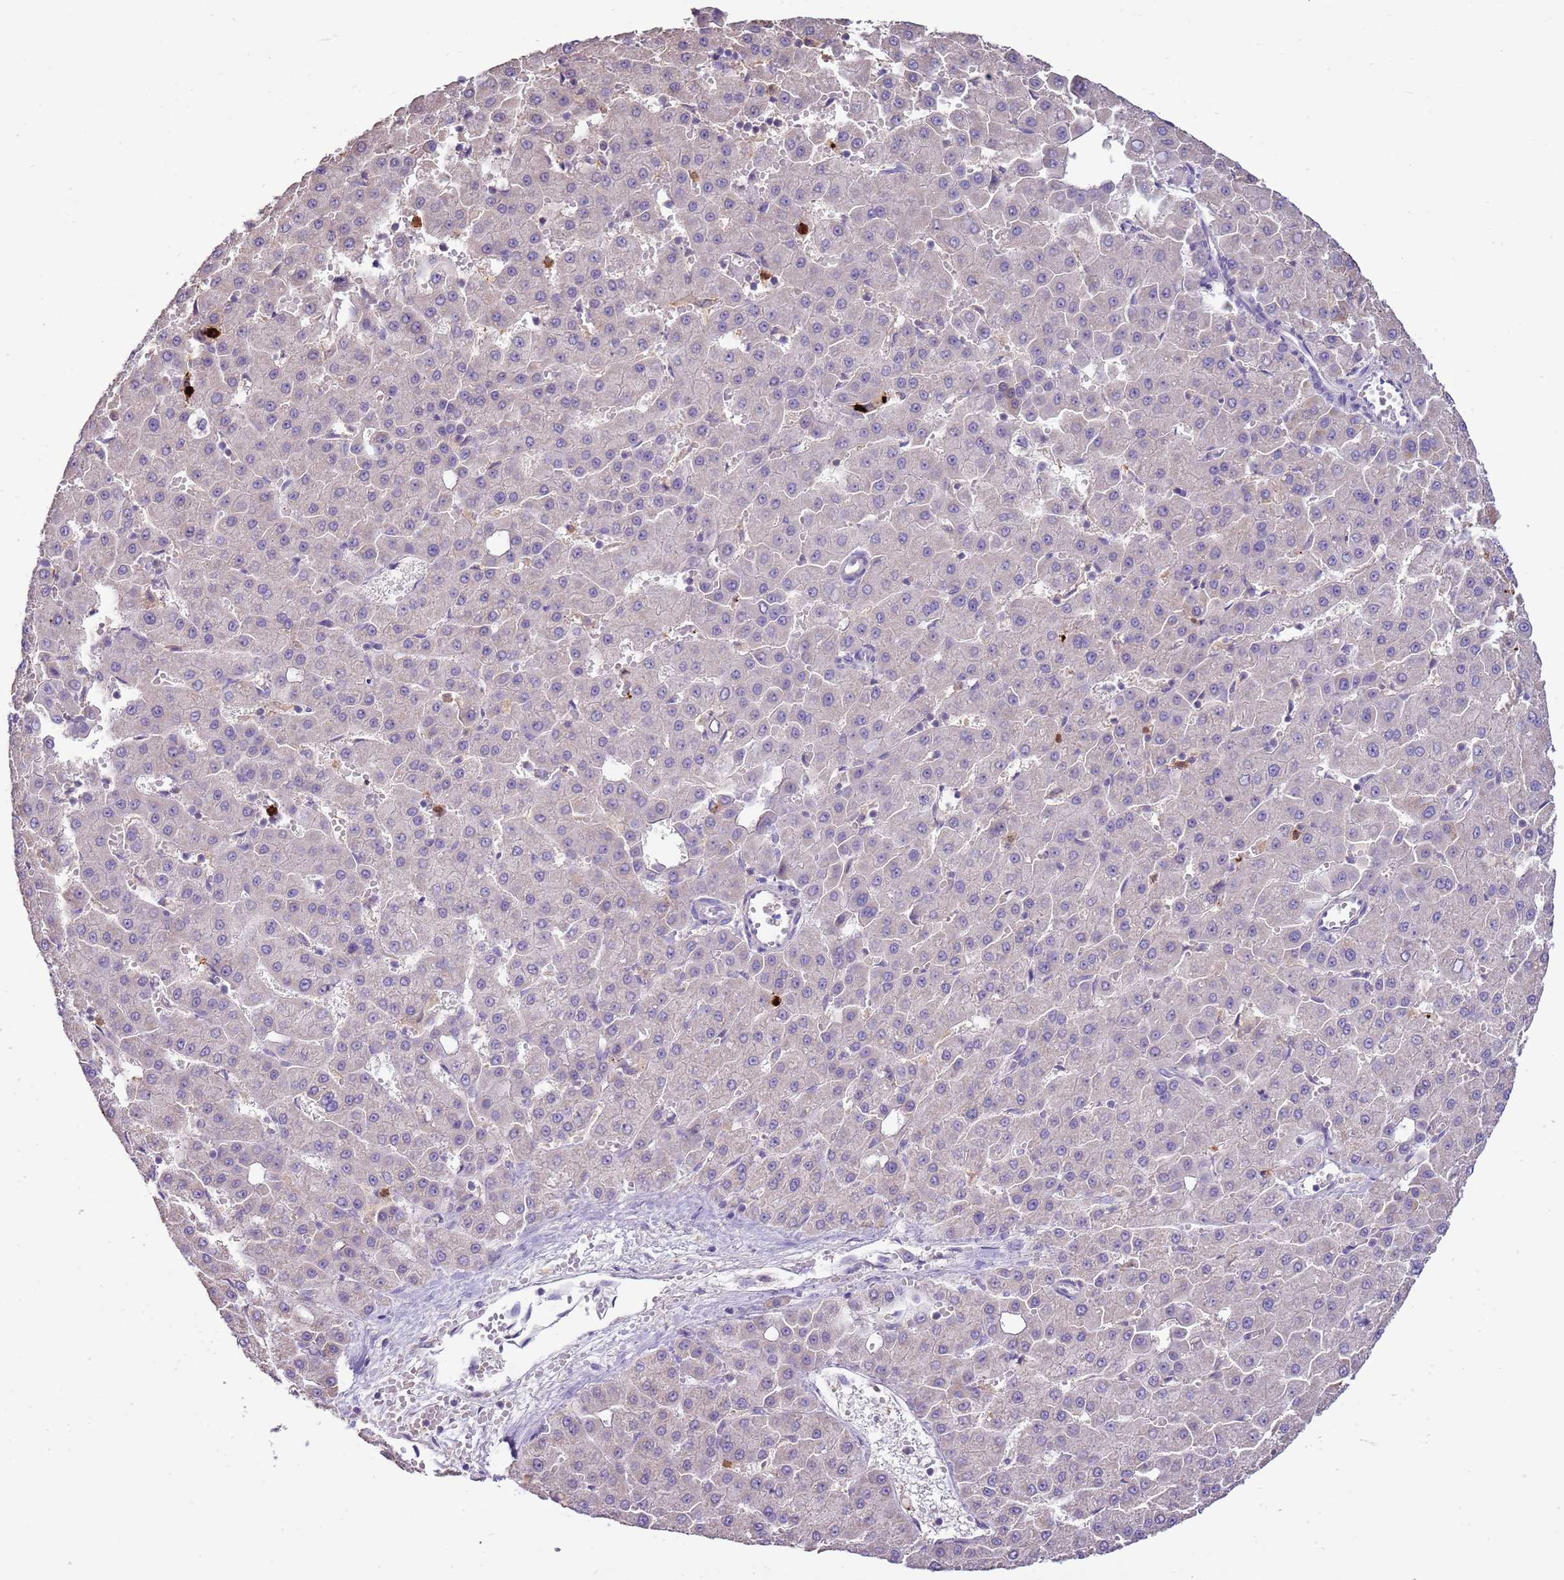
{"staining": {"intensity": "negative", "quantity": "none", "location": "none"}, "tissue": "liver cancer", "cell_type": "Tumor cells", "image_type": "cancer", "snomed": [{"axis": "morphology", "description": "Carcinoma, Hepatocellular, NOS"}, {"axis": "topography", "description": "Liver"}], "caption": "Micrograph shows no significant protein staining in tumor cells of hepatocellular carcinoma (liver).", "gene": "IL2RG", "patient": {"sex": "male", "age": 47}}